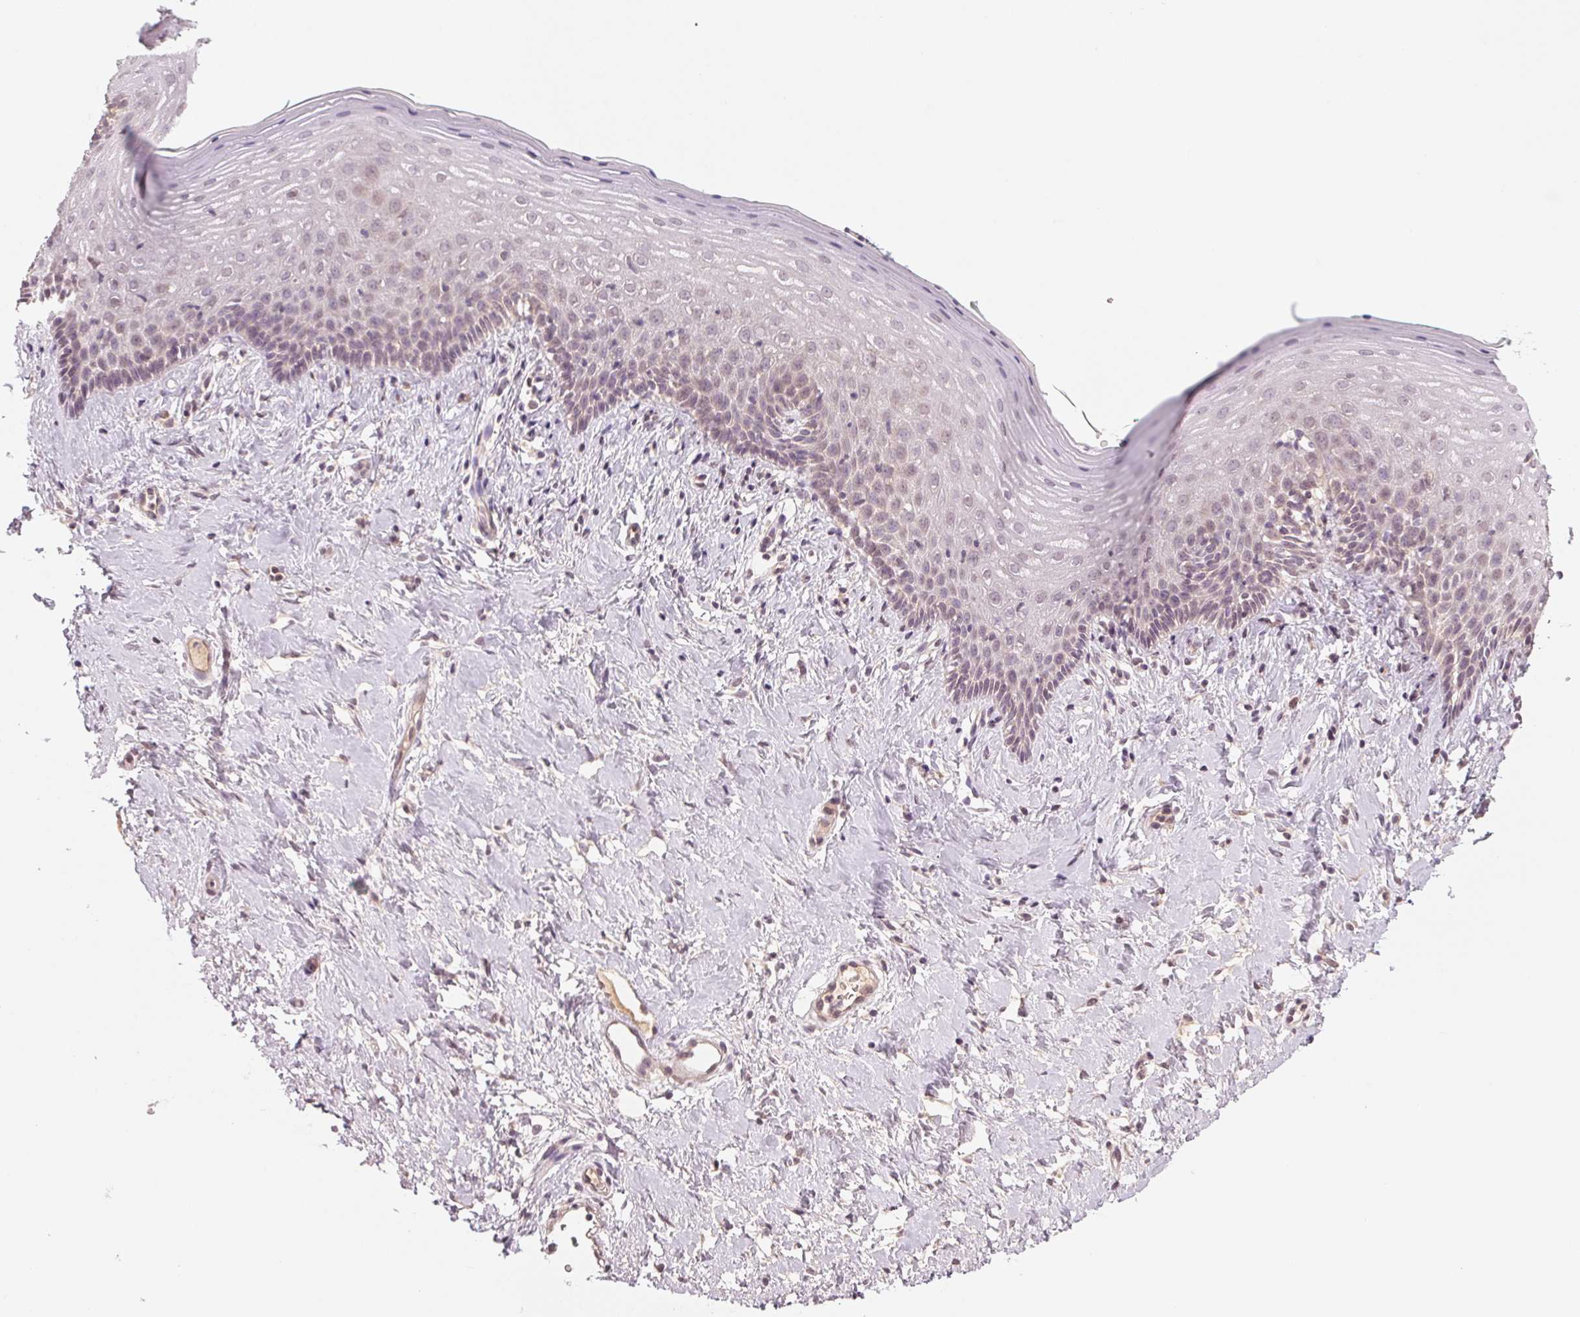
{"staining": {"intensity": "negative", "quantity": "none", "location": "none"}, "tissue": "vagina", "cell_type": "Squamous epithelial cells", "image_type": "normal", "snomed": [{"axis": "morphology", "description": "Normal tissue, NOS"}, {"axis": "topography", "description": "Vagina"}], "caption": "Human vagina stained for a protein using immunohistochemistry shows no staining in squamous epithelial cells.", "gene": "PPIAL4A", "patient": {"sex": "female", "age": 42}}